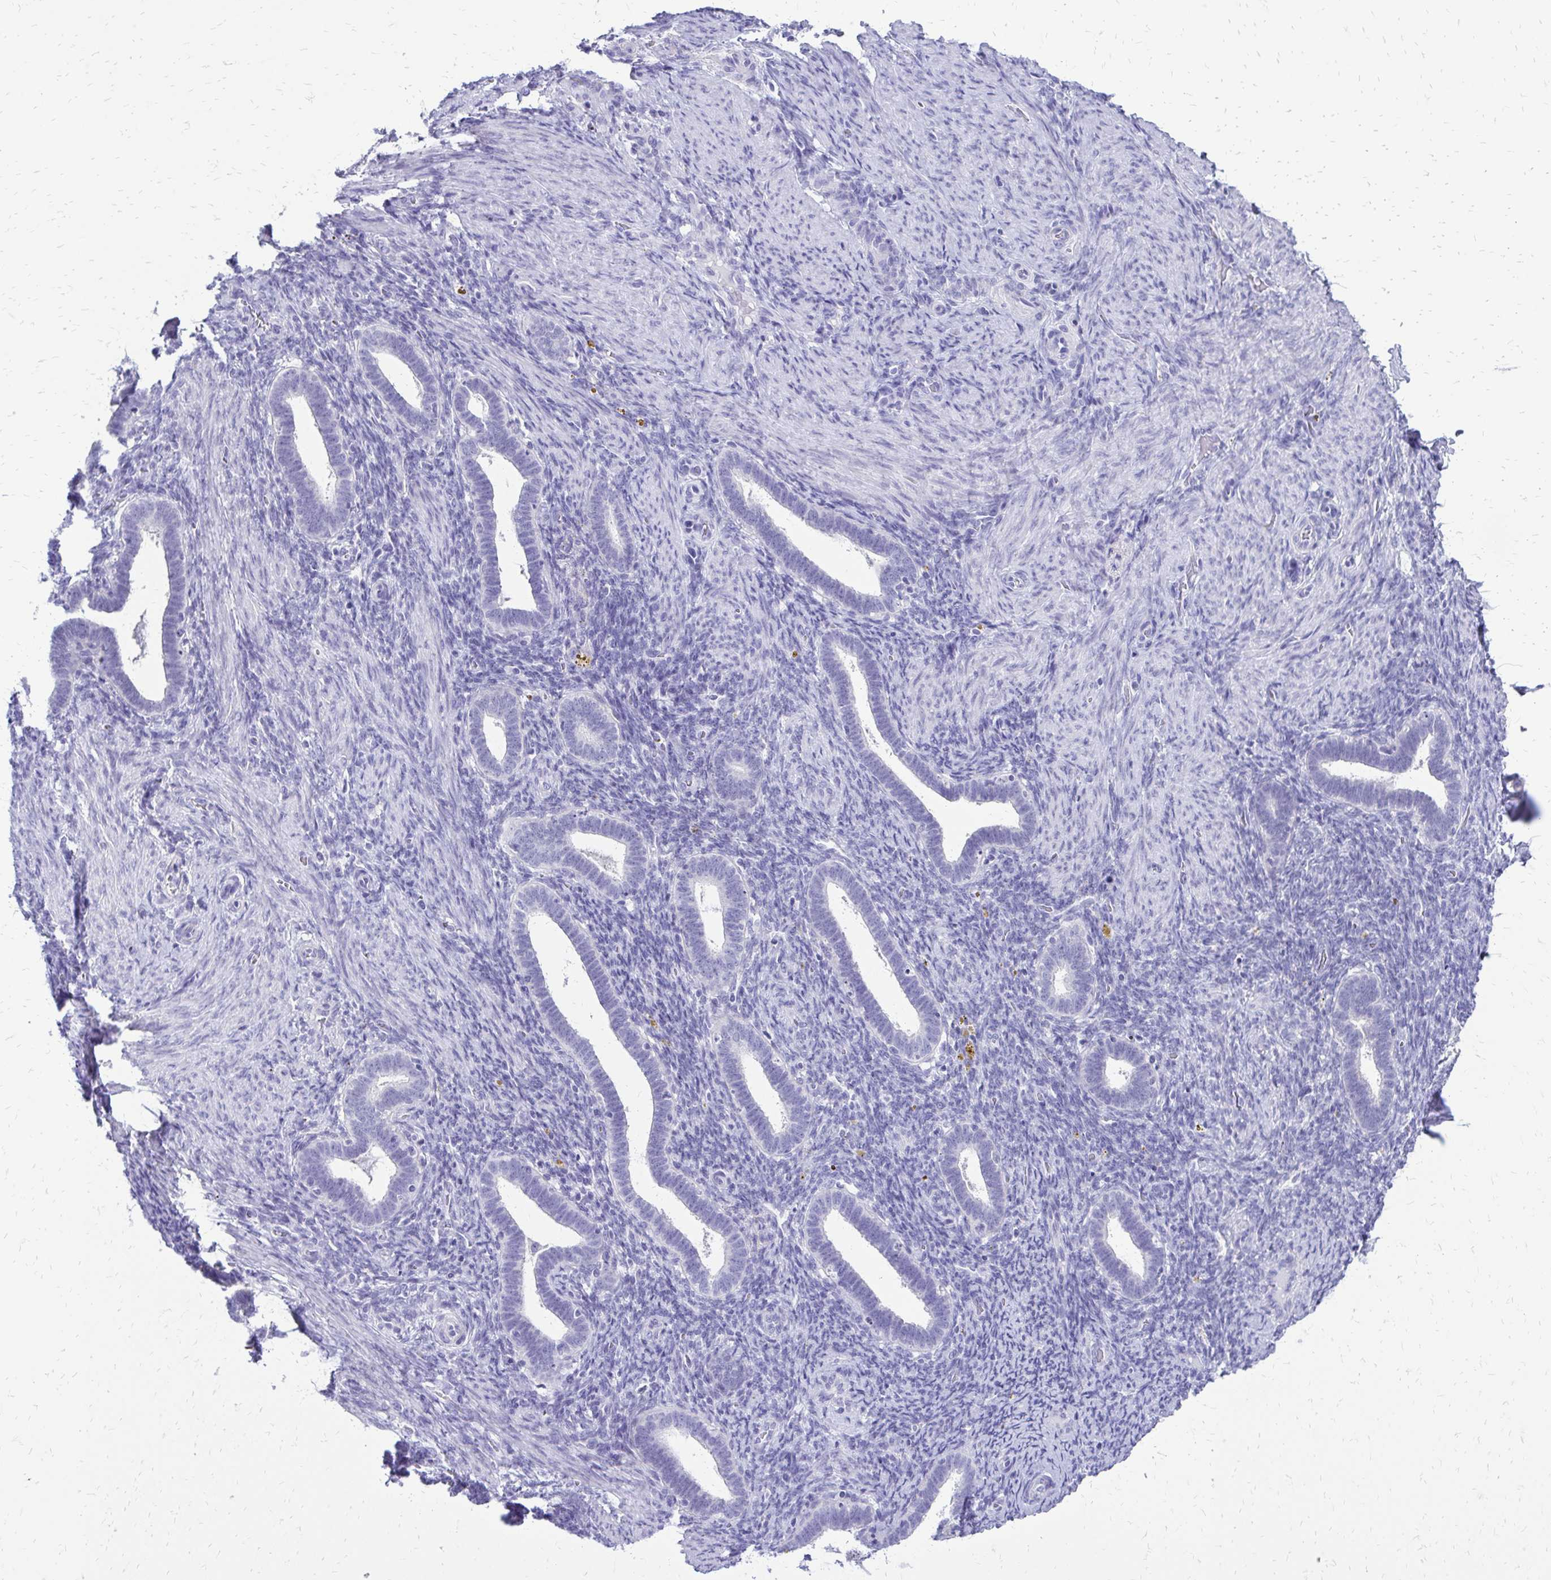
{"staining": {"intensity": "negative", "quantity": "none", "location": "none"}, "tissue": "endometrium", "cell_type": "Cells in endometrial stroma", "image_type": "normal", "snomed": [{"axis": "morphology", "description": "Normal tissue, NOS"}, {"axis": "topography", "description": "Endometrium"}], "caption": "Protein analysis of benign endometrium exhibits no significant expression in cells in endometrial stroma.", "gene": "SLC32A1", "patient": {"sex": "female", "age": 34}}